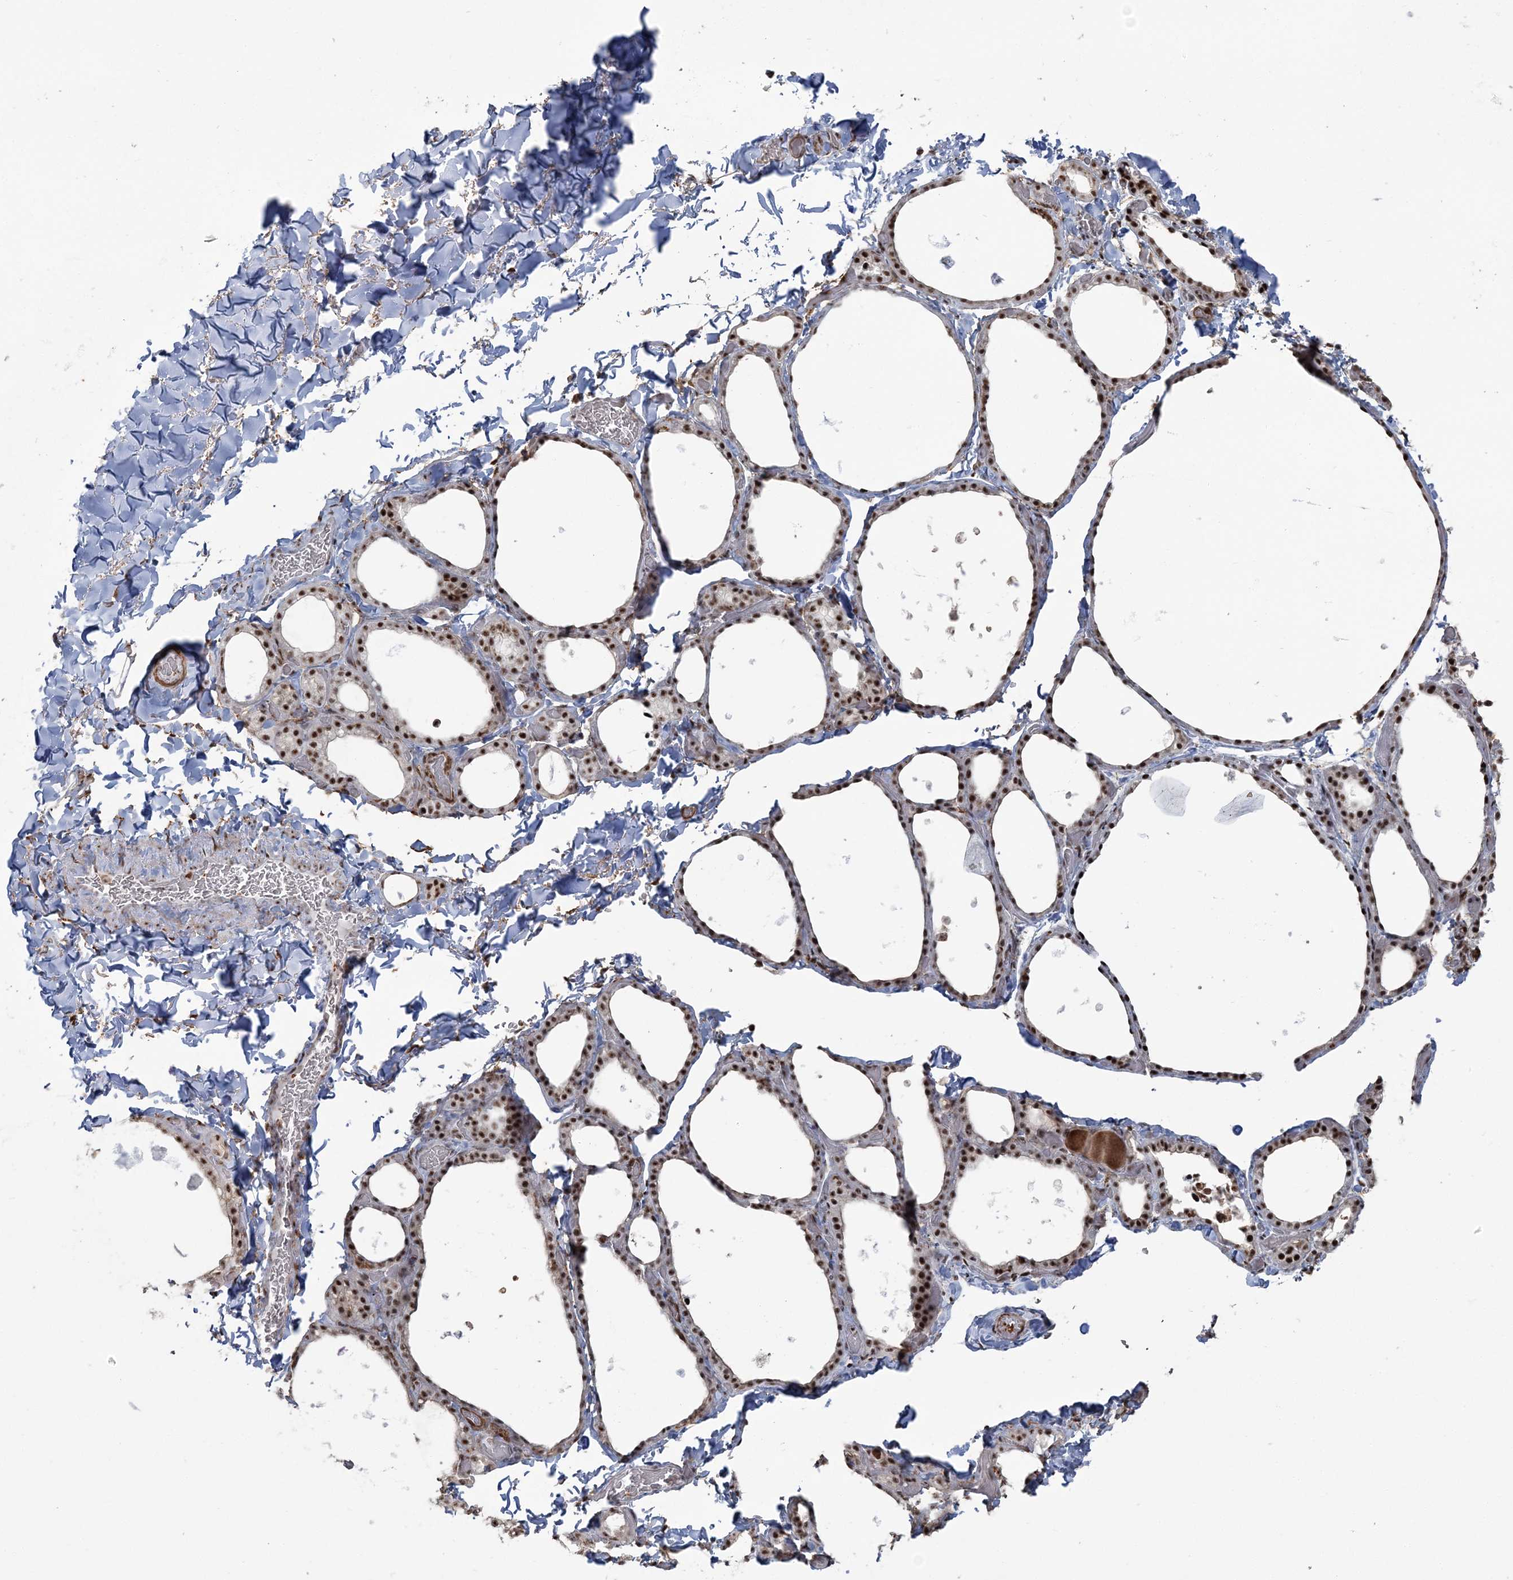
{"staining": {"intensity": "strong", "quantity": ">75%", "location": "nuclear"}, "tissue": "thyroid gland", "cell_type": "Glandular cells", "image_type": "normal", "snomed": [{"axis": "morphology", "description": "Normal tissue, NOS"}, {"axis": "topography", "description": "Thyroid gland"}], "caption": "Immunohistochemistry (IHC) histopathology image of normal thyroid gland: thyroid gland stained using immunohistochemistry demonstrates high levels of strong protein expression localized specifically in the nuclear of glandular cells, appearing as a nuclear brown color.", "gene": "DDX46", "patient": {"sex": "female", "age": 44}}